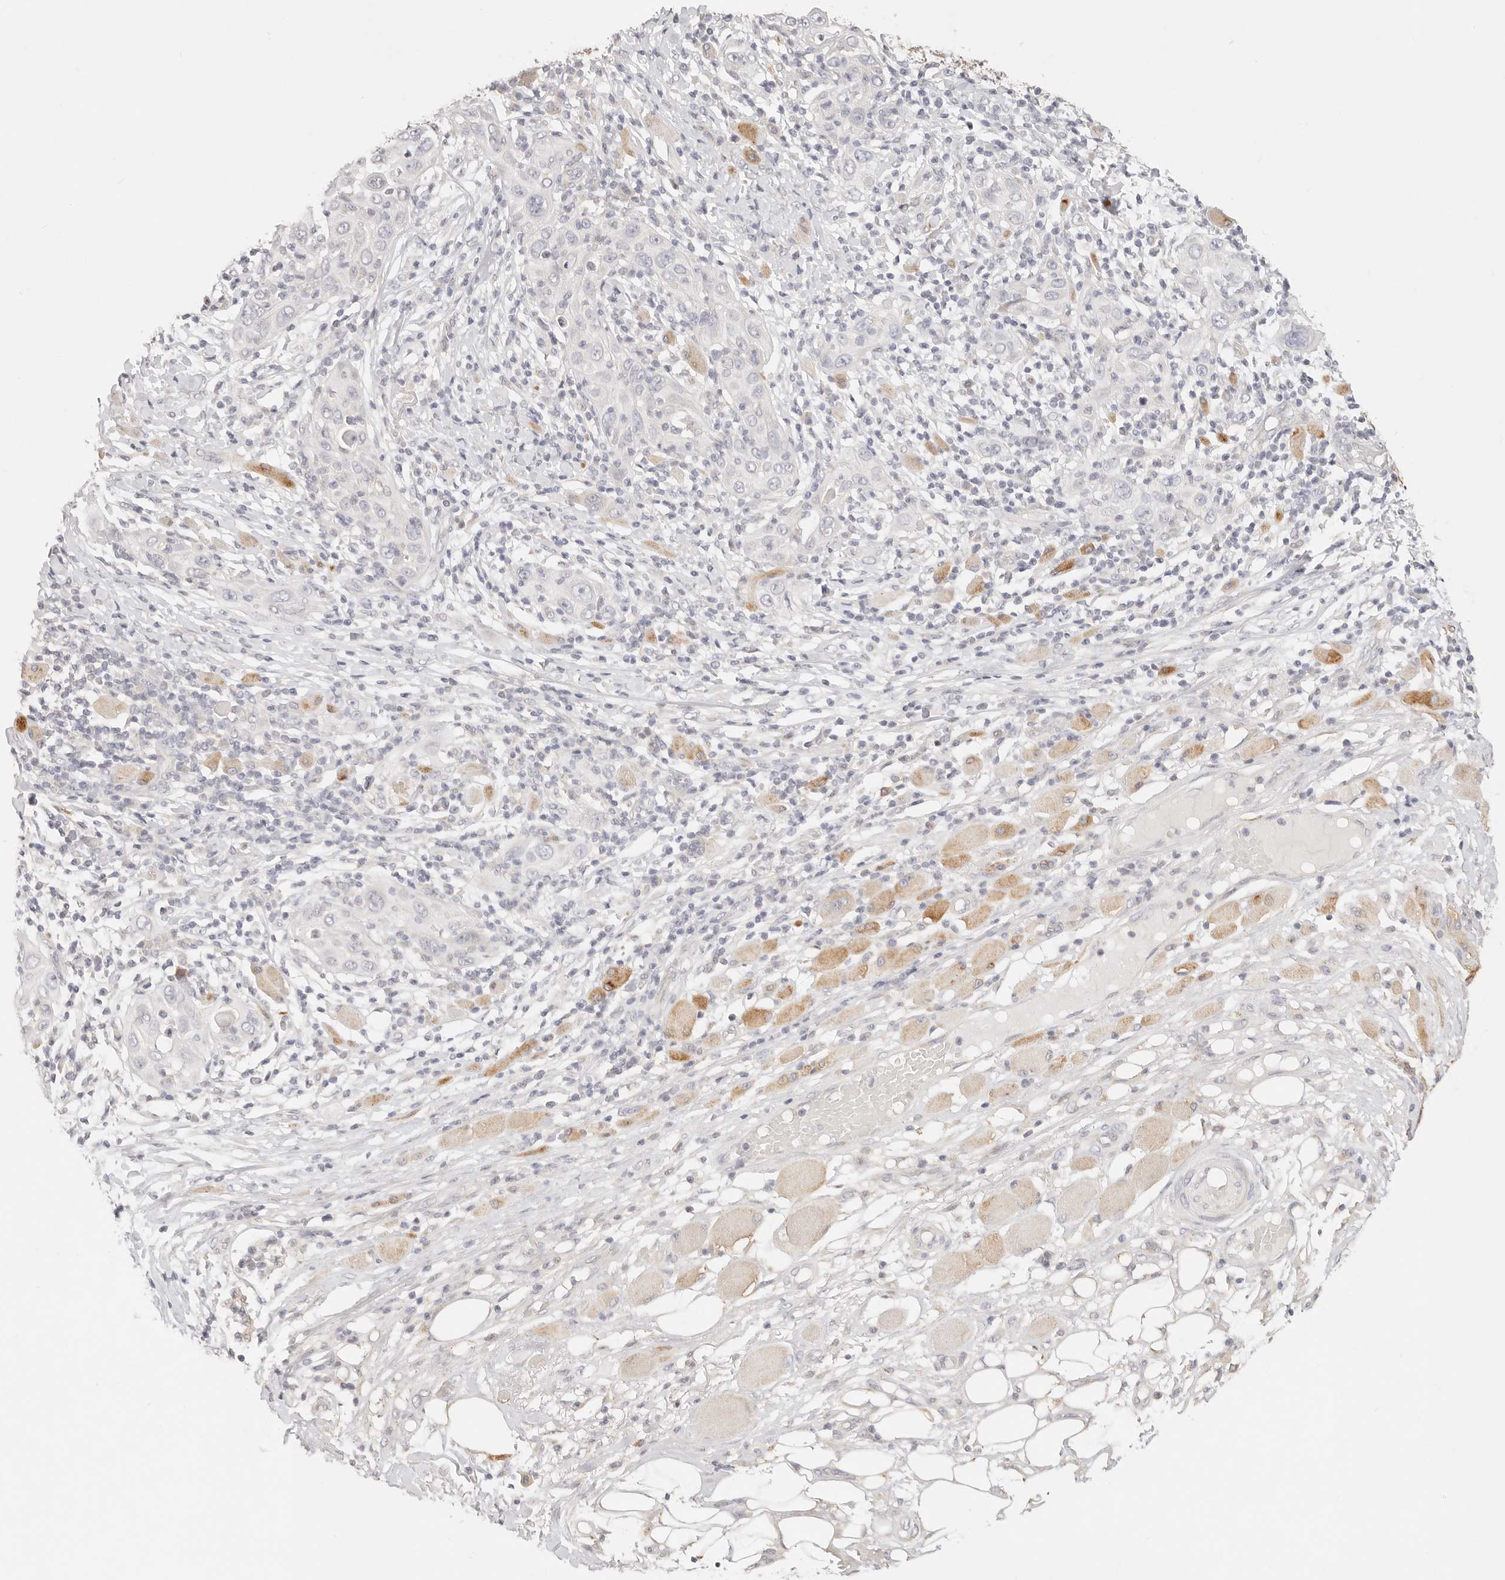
{"staining": {"intensity": "negative", "quantity": "none", "location": "none"}, "tissue": "skin cancer", "cell_type": "Tumor cells", "image_type": "cancer", "snomed": [{"axis": "morphology", "description": "Squamous cell carcinoma, NOS"}, {"axis": "topography", "description": "Skin"}], "caption": "A histopathology image of human squamous cell carcinoma (skin) is negative for staining in tumor cells.", "gene": "GPR156", "patient": {"sex": "female", "age": 88}}